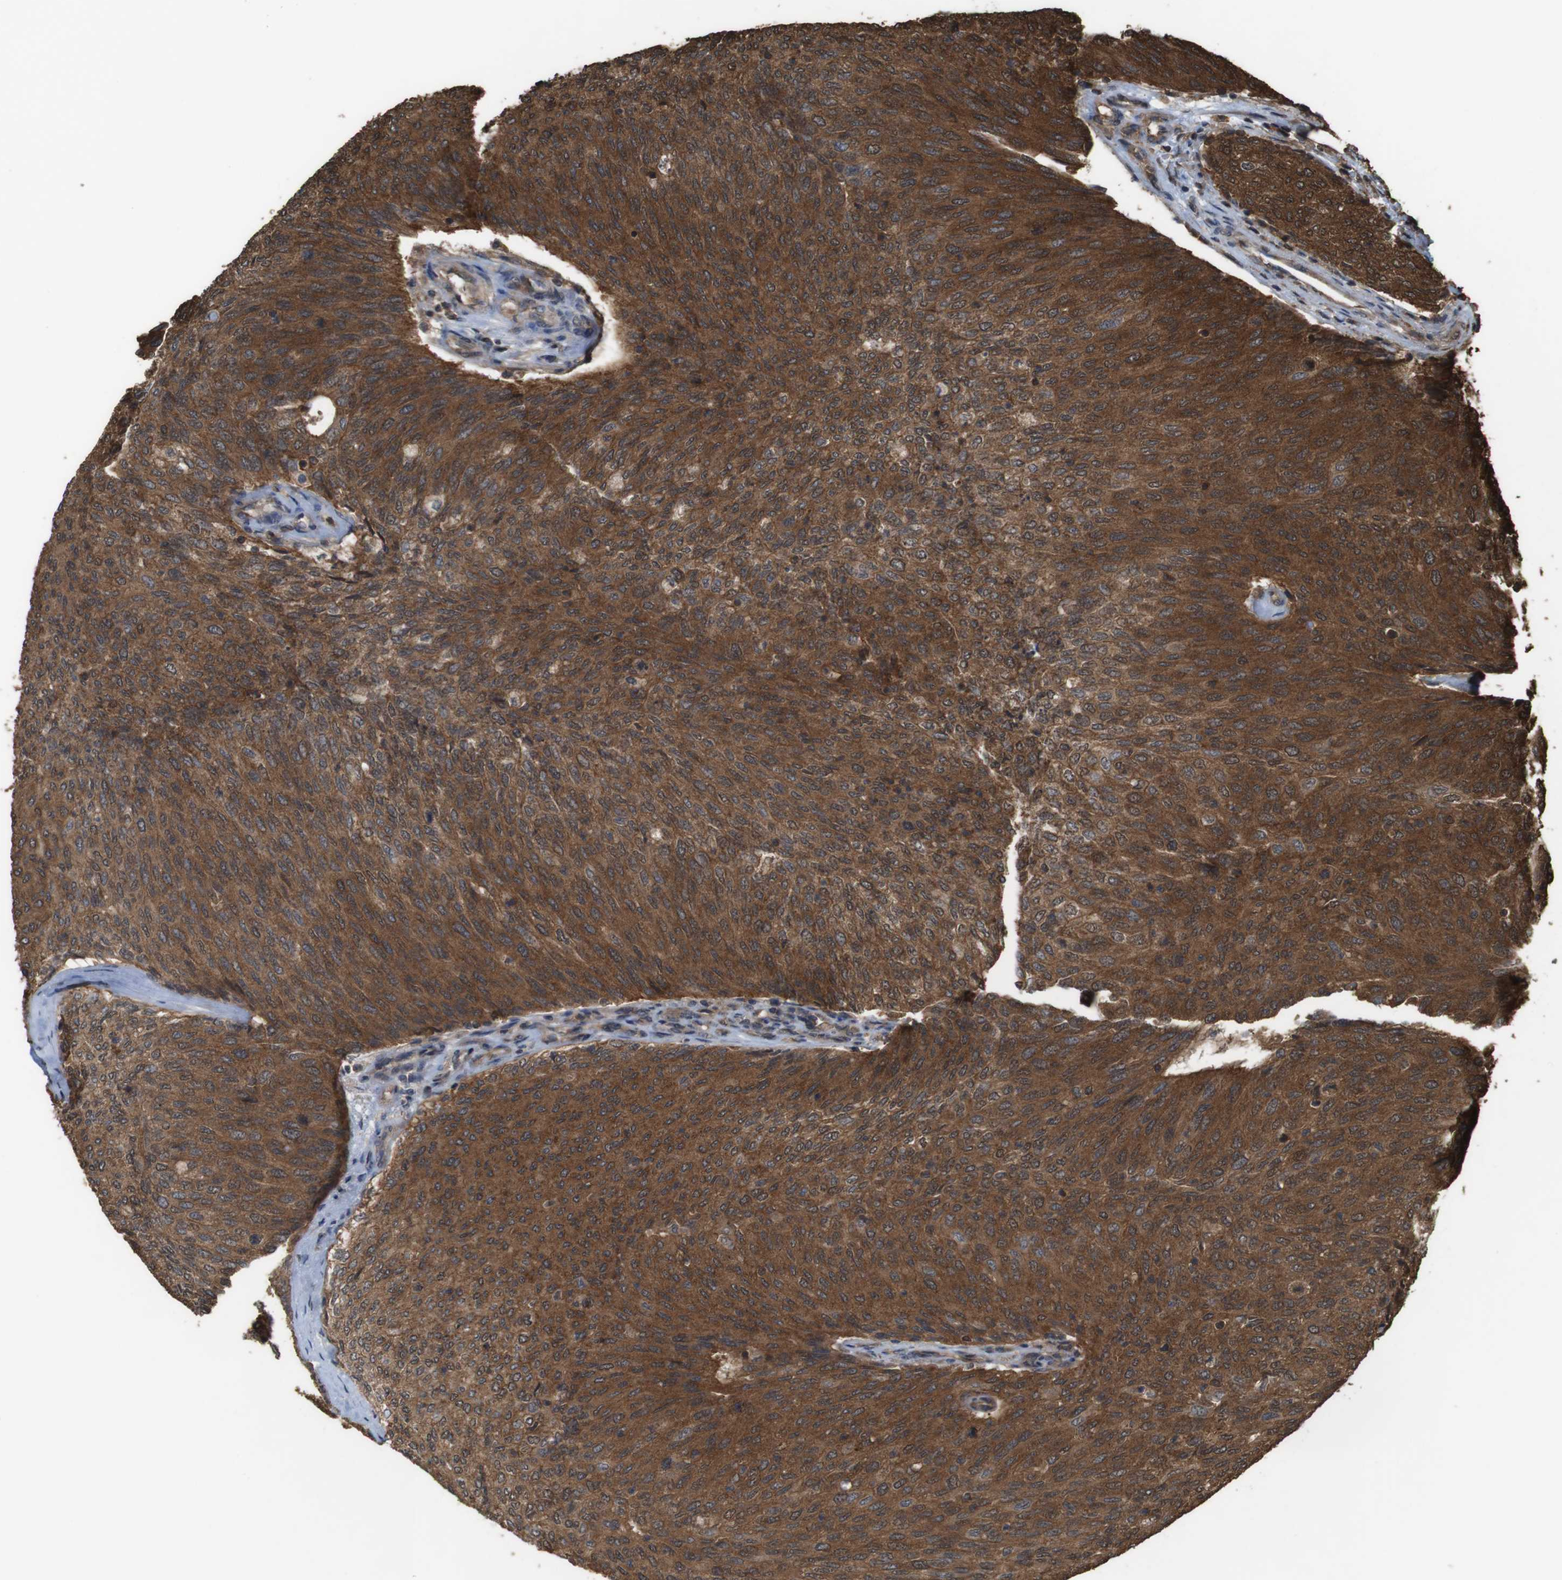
{"staining": {"intensity": "strong", "quantity": ">75%", "location": "cytoplasmic/membranous"}, "tissue": "urothelial cancer", "cell_type": "Tumor cells", "image_type": "cancer", "snomed": [{"axis": "morphology", "description": "Urothelial carcinoma, Low grade"}, {"axis": "topography", "description": "Urinary bladder"}], "caption": "Immunohistochemistry (IHC) micrograph of urothelial carcinoma (low-grade) stained for a protein (brown), which displays high levels of strong cytoplasmic/membranous positivity in about >75% of tumor cells.", "gene": "BAG4", "patient": {"sex": "female", "age": 79}}